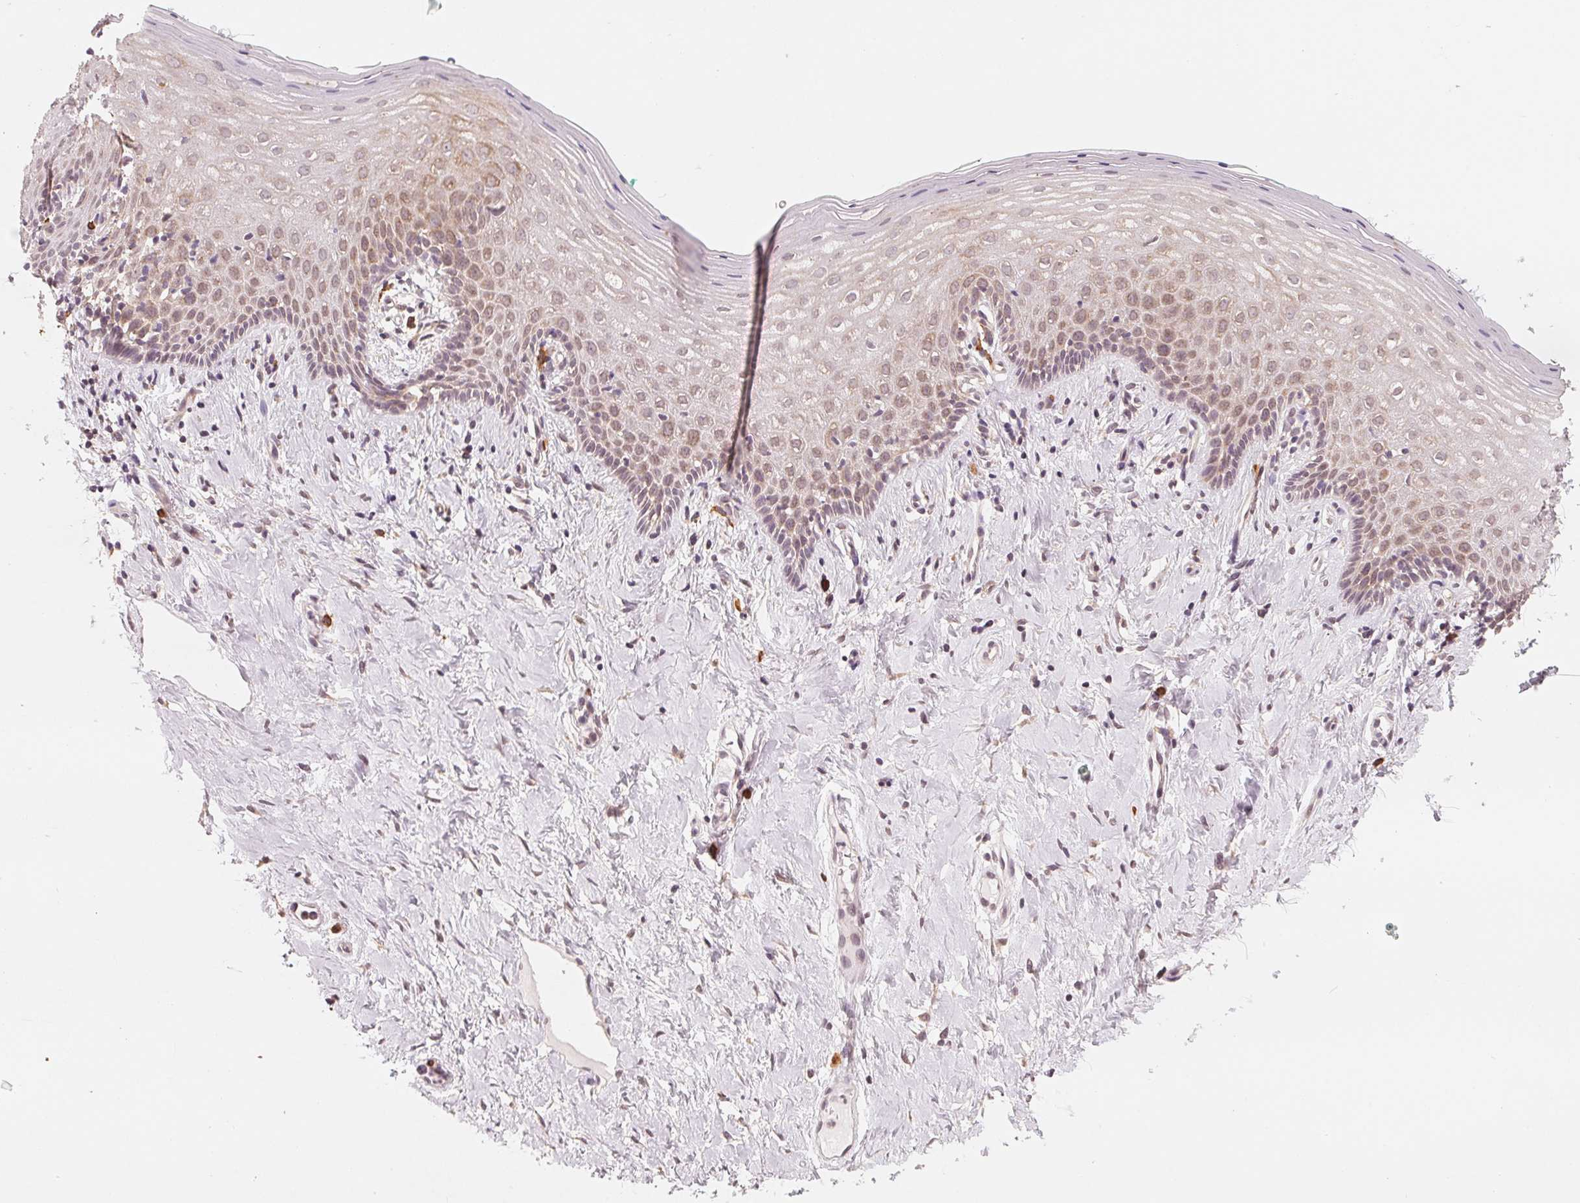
{"staining": {"intensity": "weak", "quantity": "25%-75%", "location": "cytoplasmic/membranous"}, "tissue": "vagina", "cell_type": "Squamous epithelial cells", "image_type": "normal", "snomed": [{"axis": "morphology", "description": "Normal tissue, NOS"}, {"axis": "topography", "description": "Vagina"}], "caption": "Normal vagina was stained to show a protein in brown. There is low levels of weak cytoplasmic/membranous staining in about 25%-75% of squamous epithelial cells.", "gene": "GIGYF2", "patient": {"sex": "female", "age": 42}}